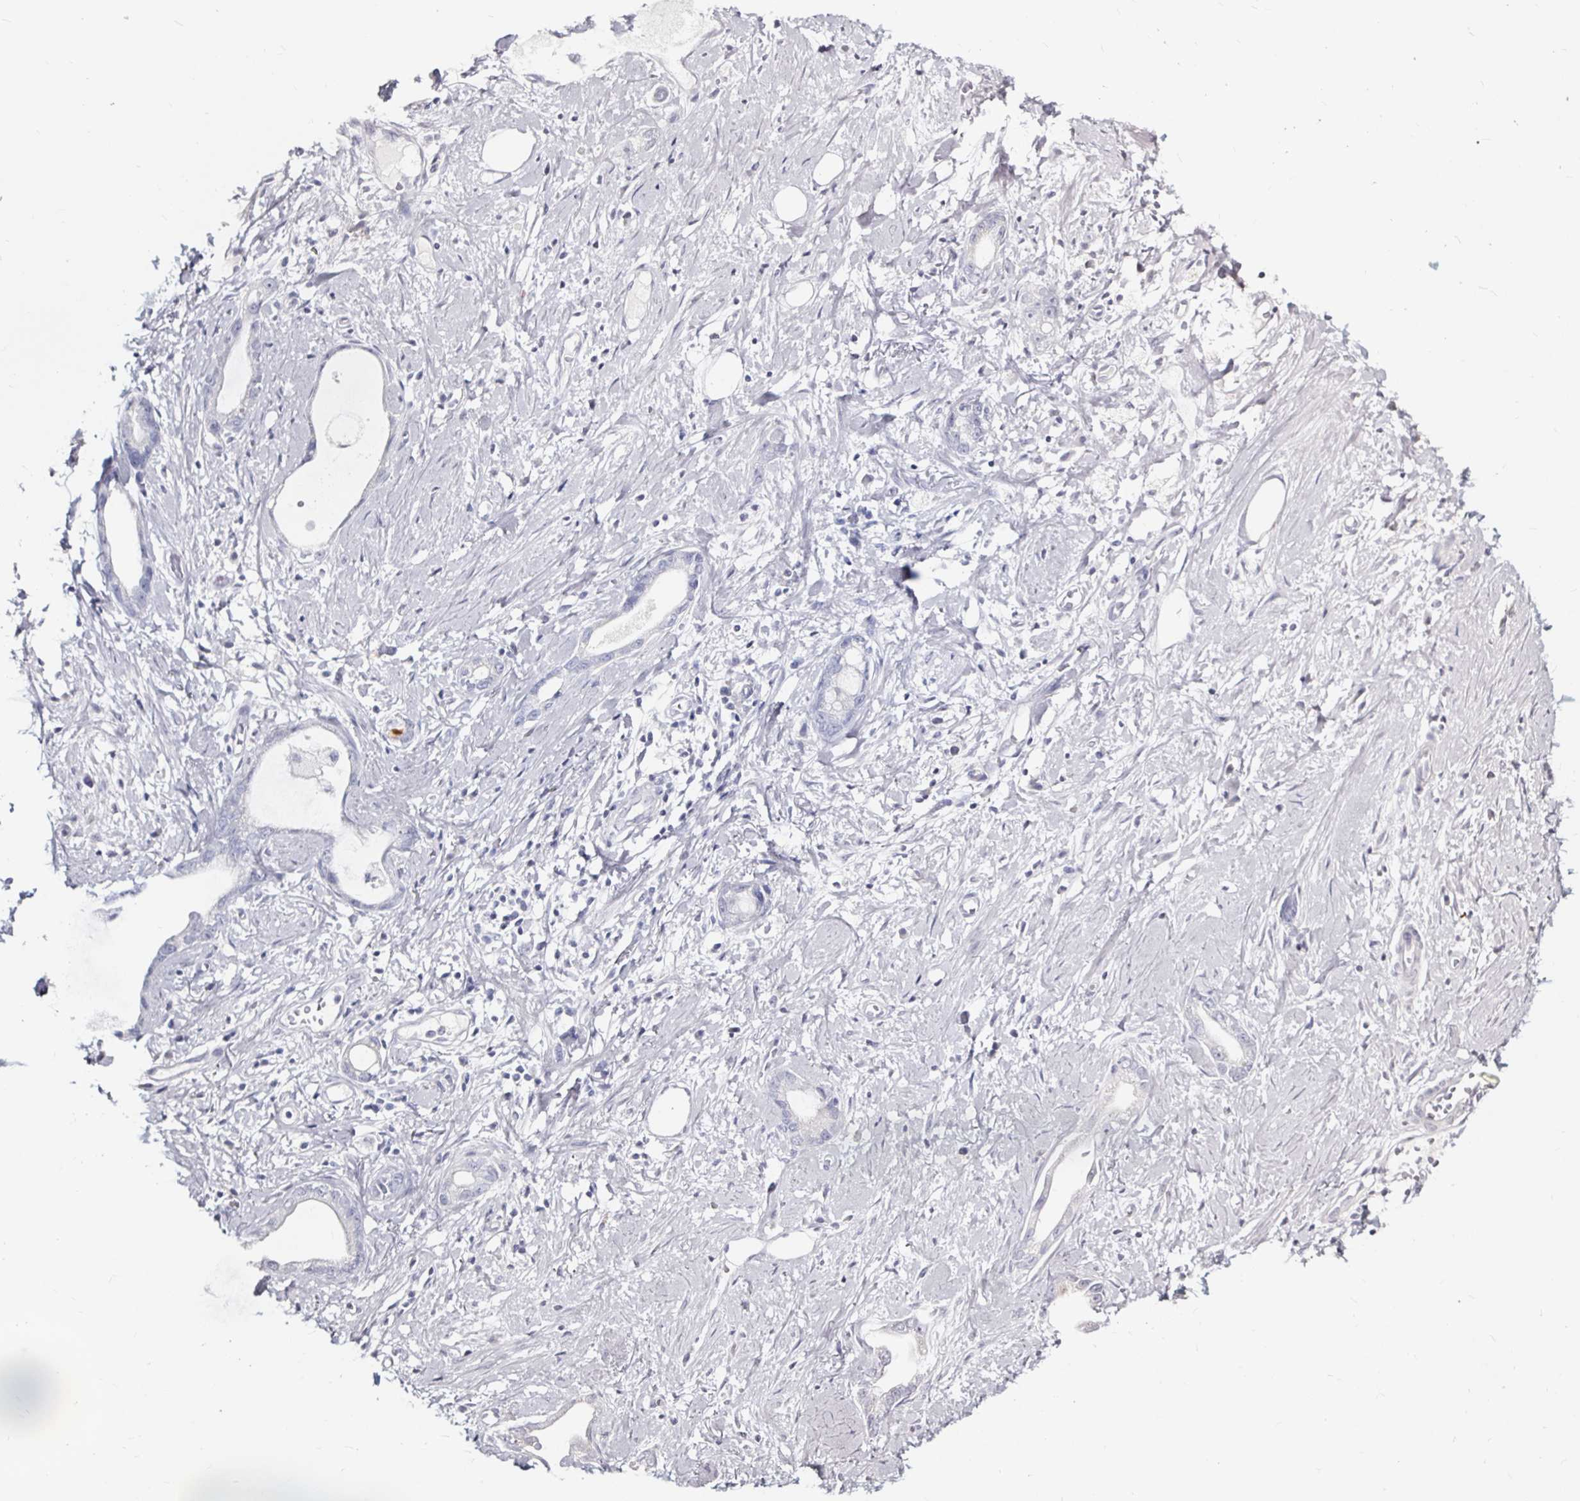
{"staining": {"intensity": "negative", "quantity": "none", "location": "none"}, "tissue": "stomach cancer", "cell_type": "Tumor cells", "image_type": "cancer", "snomed": [{"axis": "morphology", "description": "Adenocarcinoma, NOS"}, {"axis": "topography", "description": "Stomach"}], "caption": "Tumor cells are negative for protein expression in human stomach cancer. Brightfield microscopy of immunohistochemistry (IHC) stained with DAB (3,3'-diaminobenzidine) (brown) and hematoxylin (blue), captured at high magnification.", "gene": "LUZP4", "patient": {"sex": "male", "age": 55}}